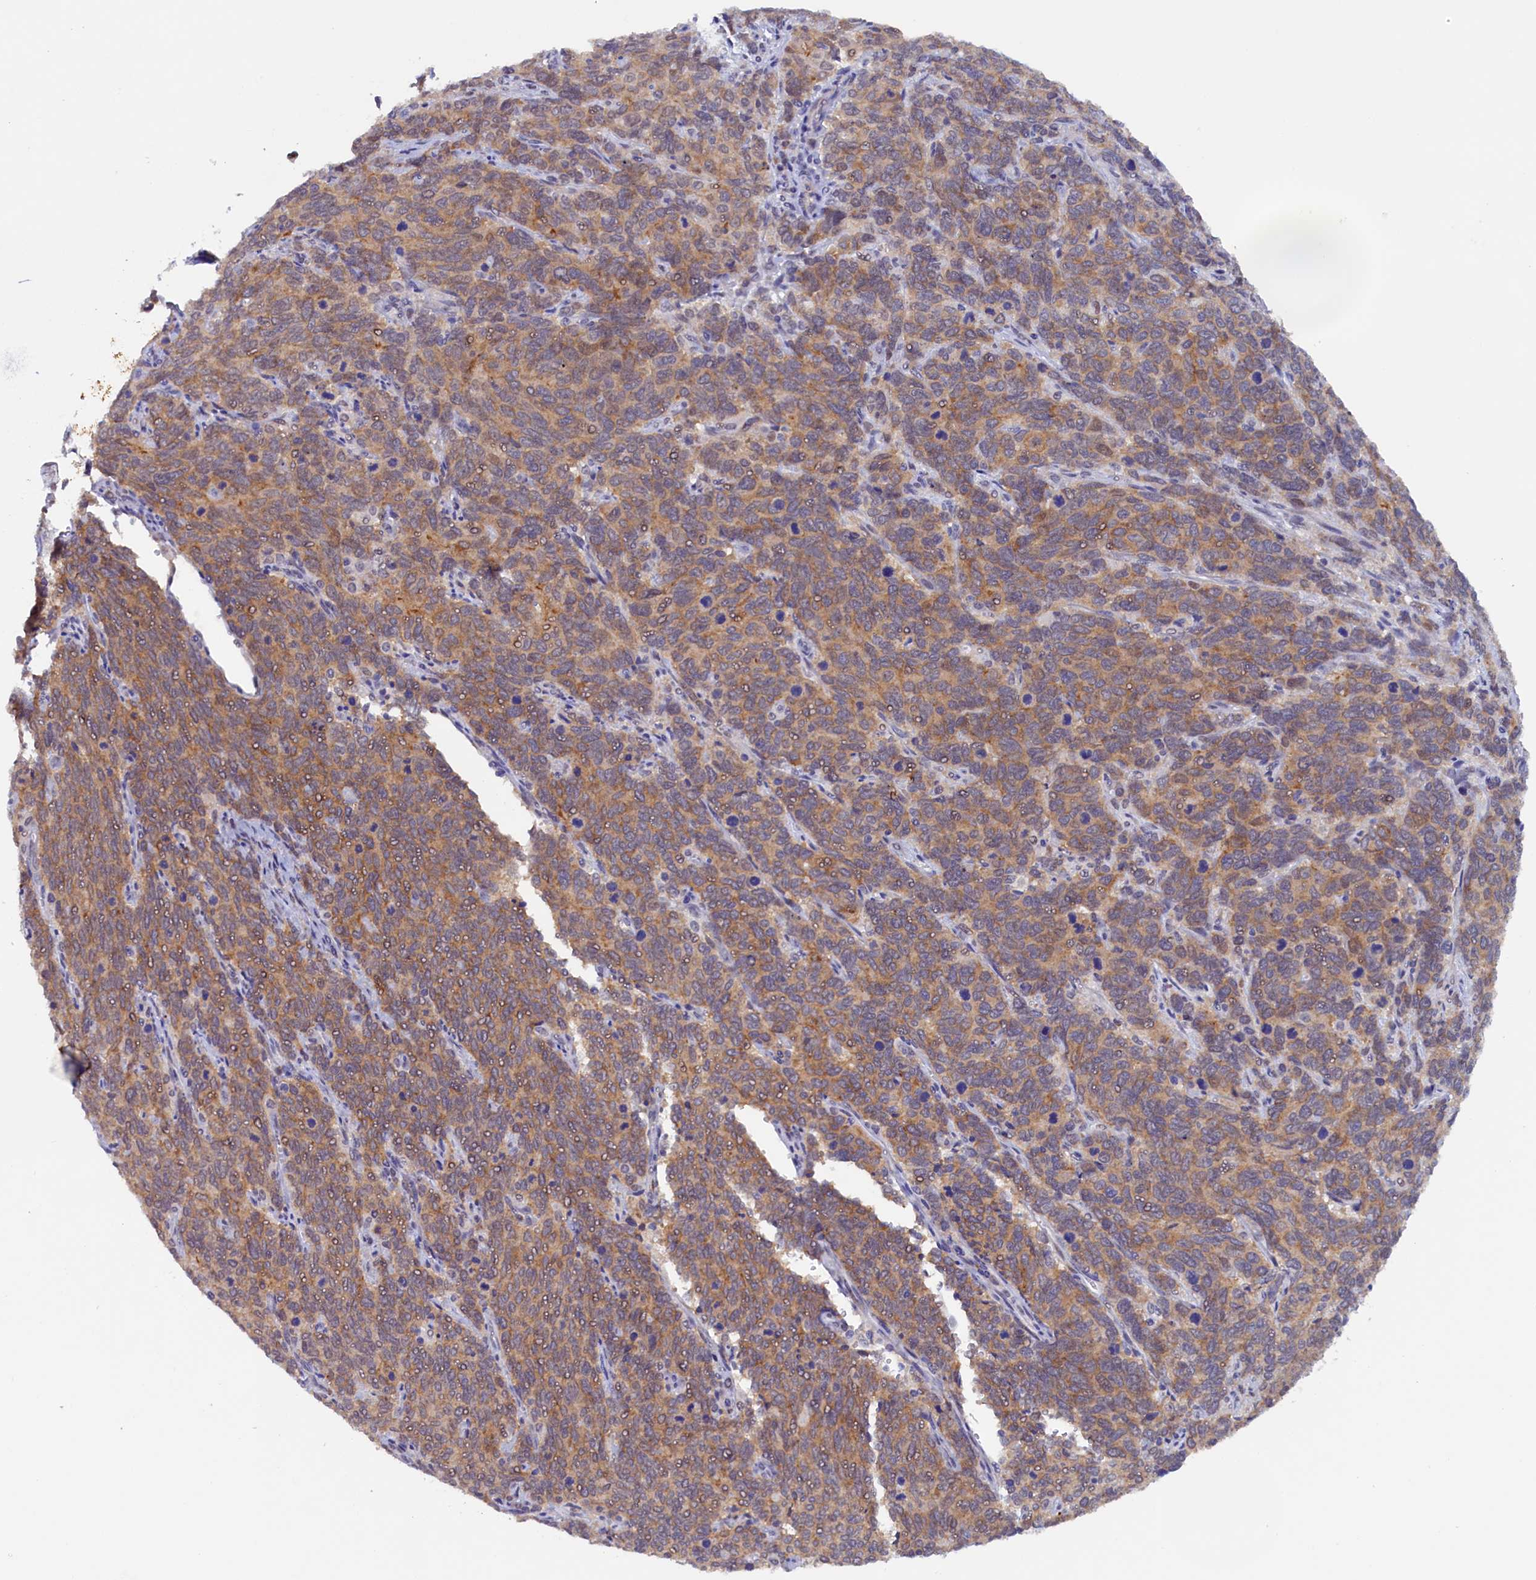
{"staining": {"intensity": "moderate", "quantity": ">75%", "location": "cytoplasmic/membranous"}, "tissue": "cervical cancer", "cell_type": "Tumor cells", "image_type": "cancer", "snomed": [{"axis": "morphology", "description": "Squamous cell carcinoma, NOS"}, {"axis": "topography", "description": "Cervix"}], "caption": "Human cervical cancer (squamous cell carcinoma) stained for a protein (brown) displays moderate cytoplasmic/membranous positive staining in about >75% of tumor cells.", "gene": "PACSIN3", "patient": {"sex": "female", "age": 60}}